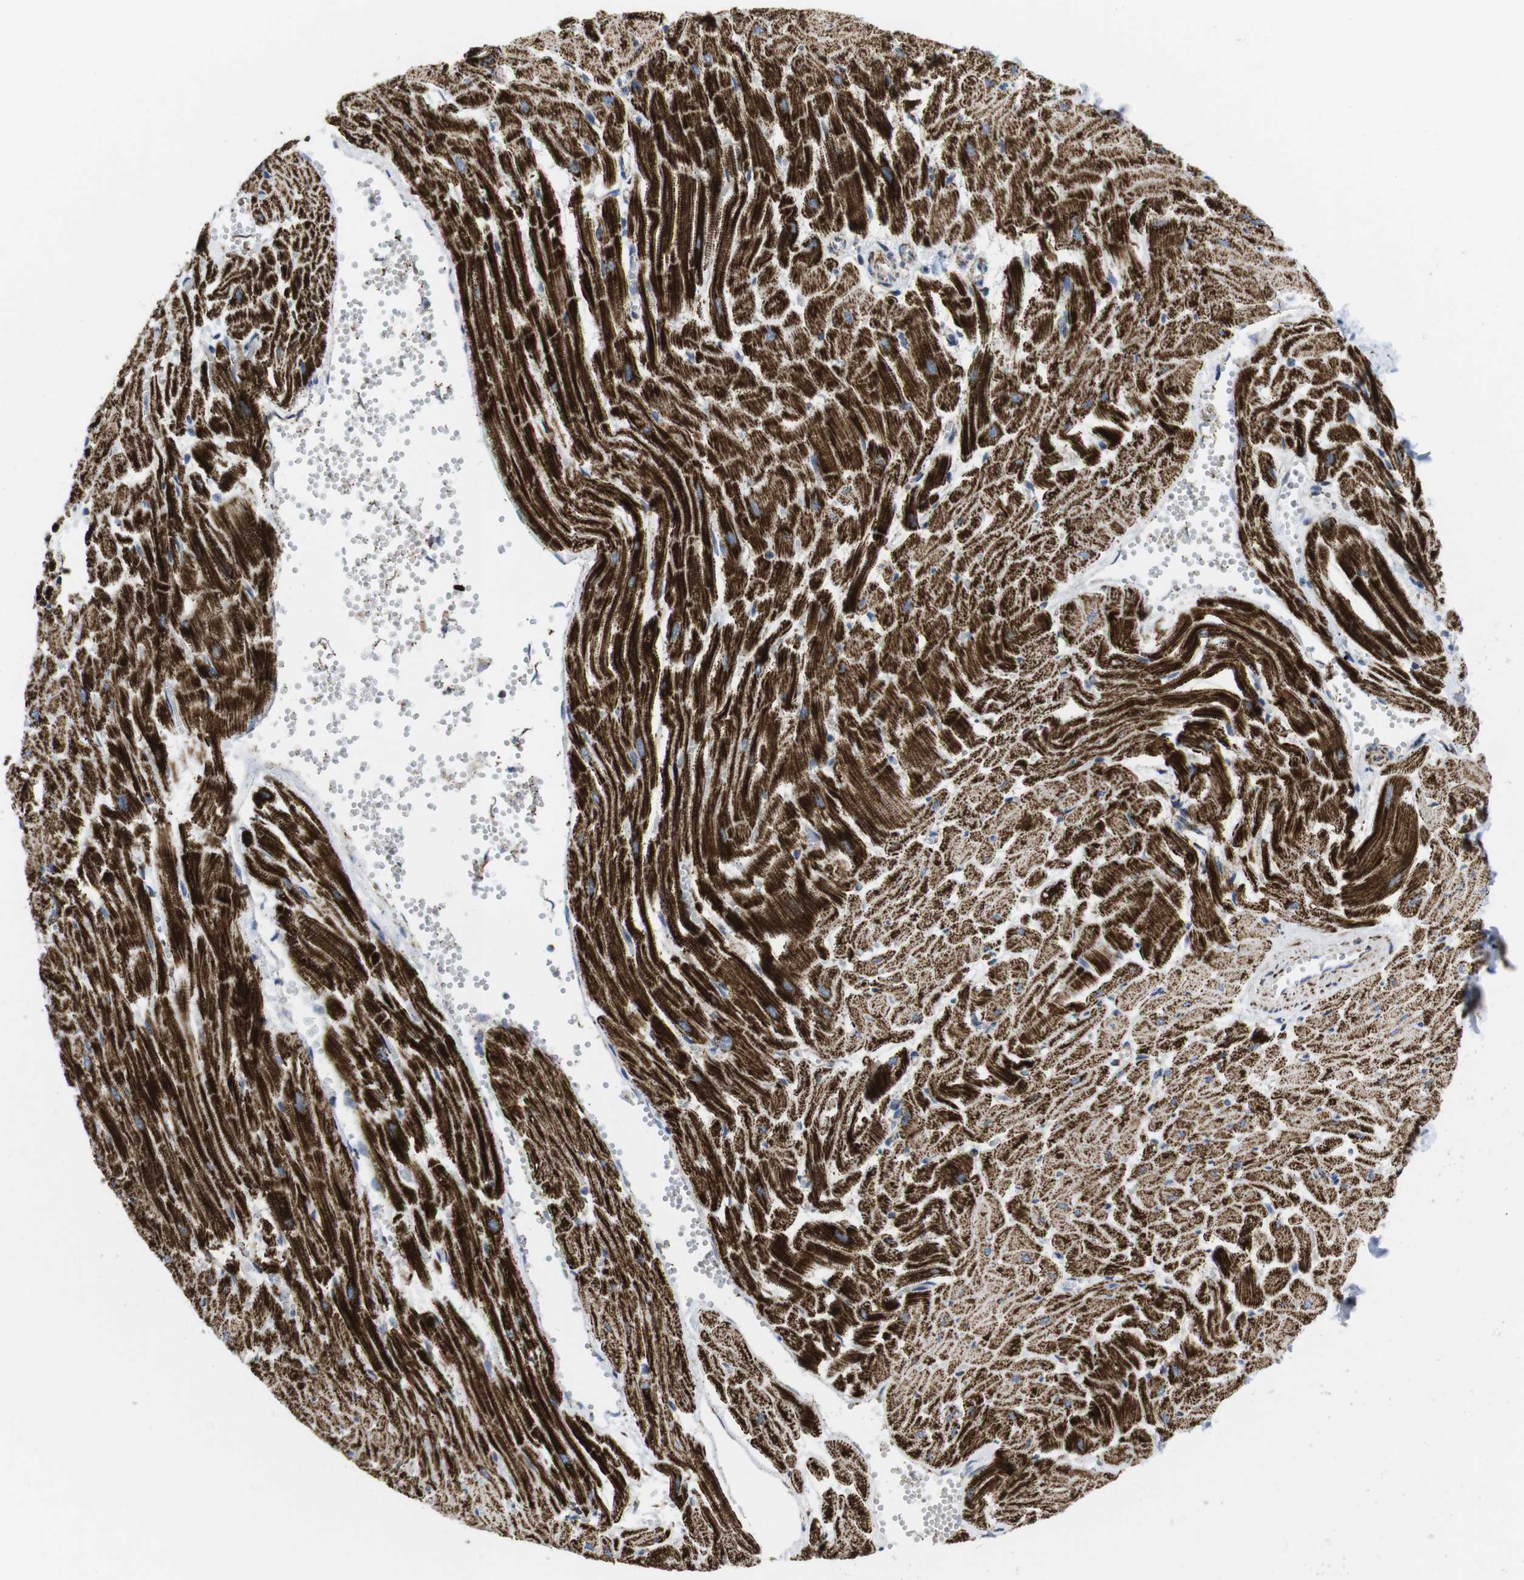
{"staining": {"intensity": "strong", "quantity": ">75%", "location": "cytoplasmic/membranous"}, "tissue": "heart muscle", "cell_type": "Cardiomyocytes", "image_type": "normal", "snomed": [{"axis": "morphology", "description": "Normal tissue, NOS"}, {"axis": "topography", "description": "Heart"}], "caption": "IHC (DAB (3,3'-diaminobenzidine)) staining of normal heart muscle displays strong cytoplasmic/membranous protein positivity in about >75% of cardiomyocytes.", "gene": "TMEM192", "patient": {"sex": "female", "age": 19}}